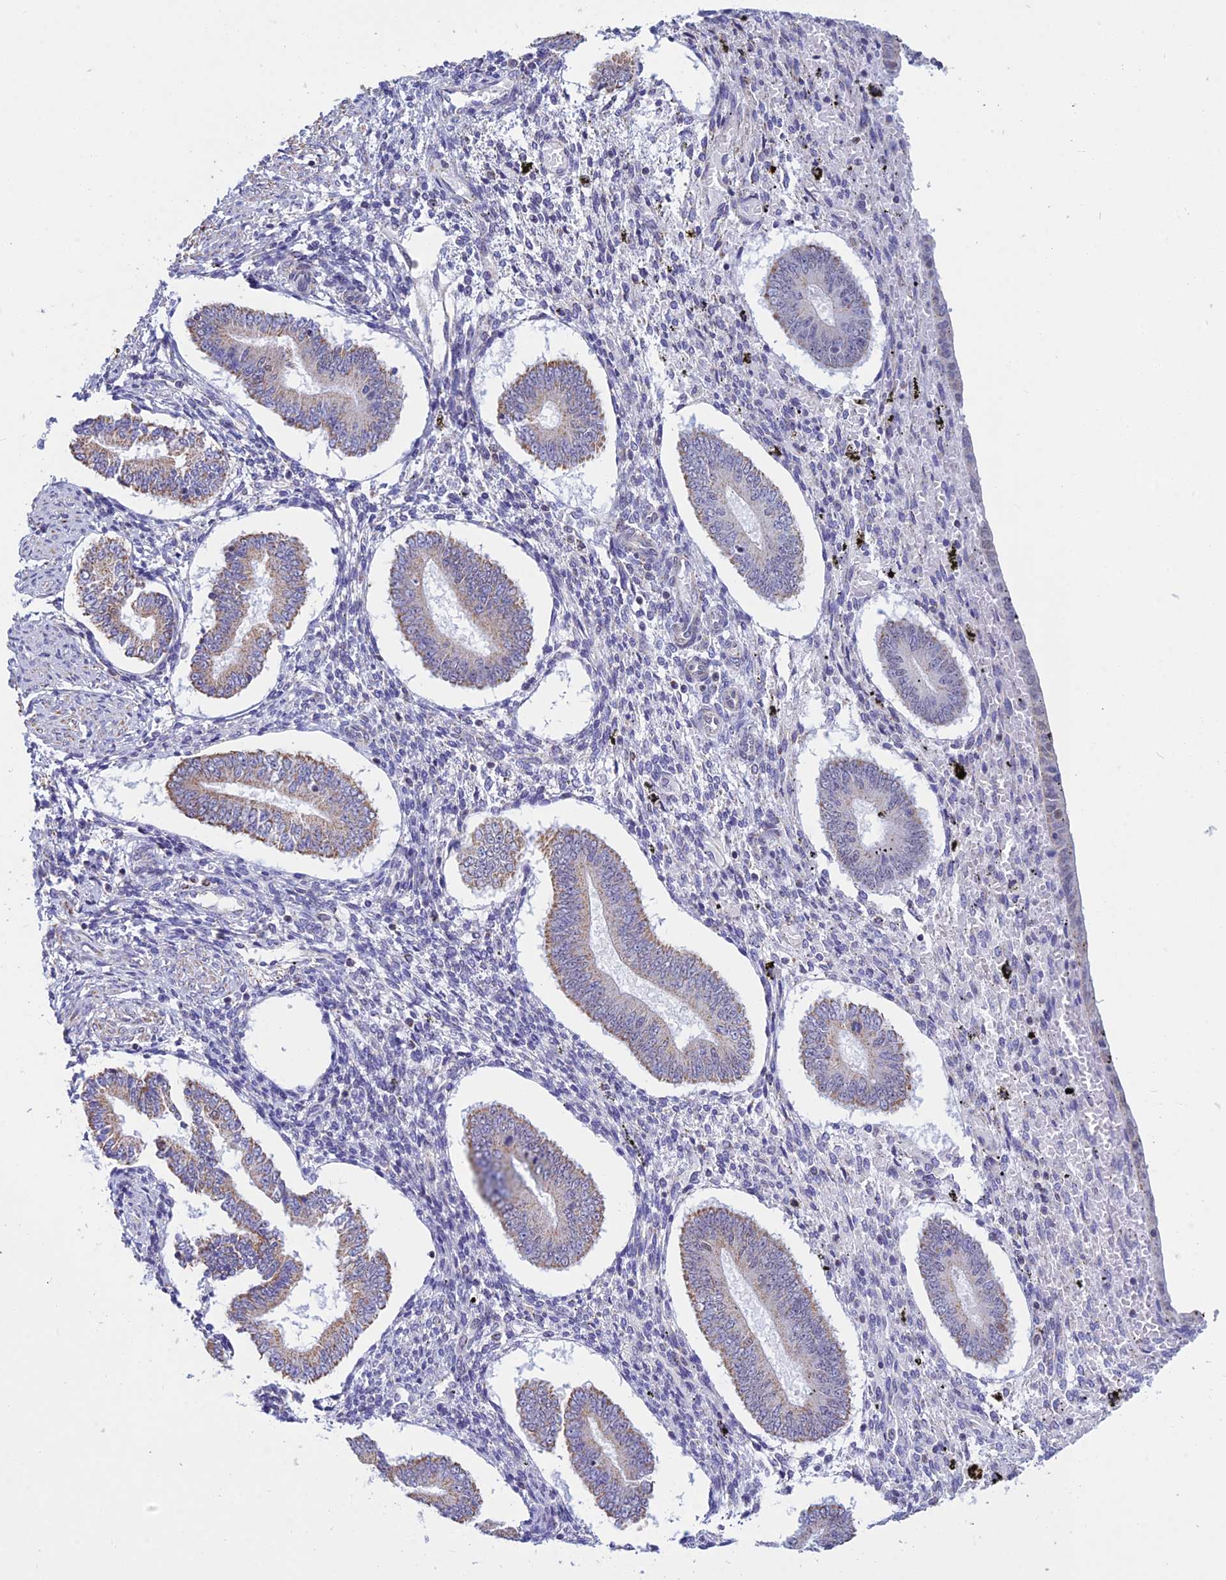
{"staining": {"intensity": "negative", "quantity": "none", "location": "none"}, "tissue": "endometrium", "cell_type": "Cells in endometrial stroma", "image_type": "normal", "snomed": [{"axis": "morphology", "description": "Normal tissue, NOS"}, {"axis": "topography", "description": "Endometrium"}], "caption": "The histopathology image shows no significant positivity in cells in endometrial stroma of endometrium. Nuclei are stained in blue.", "gene": "KLF14", "patient": {"sex": "female", "age": 42}}